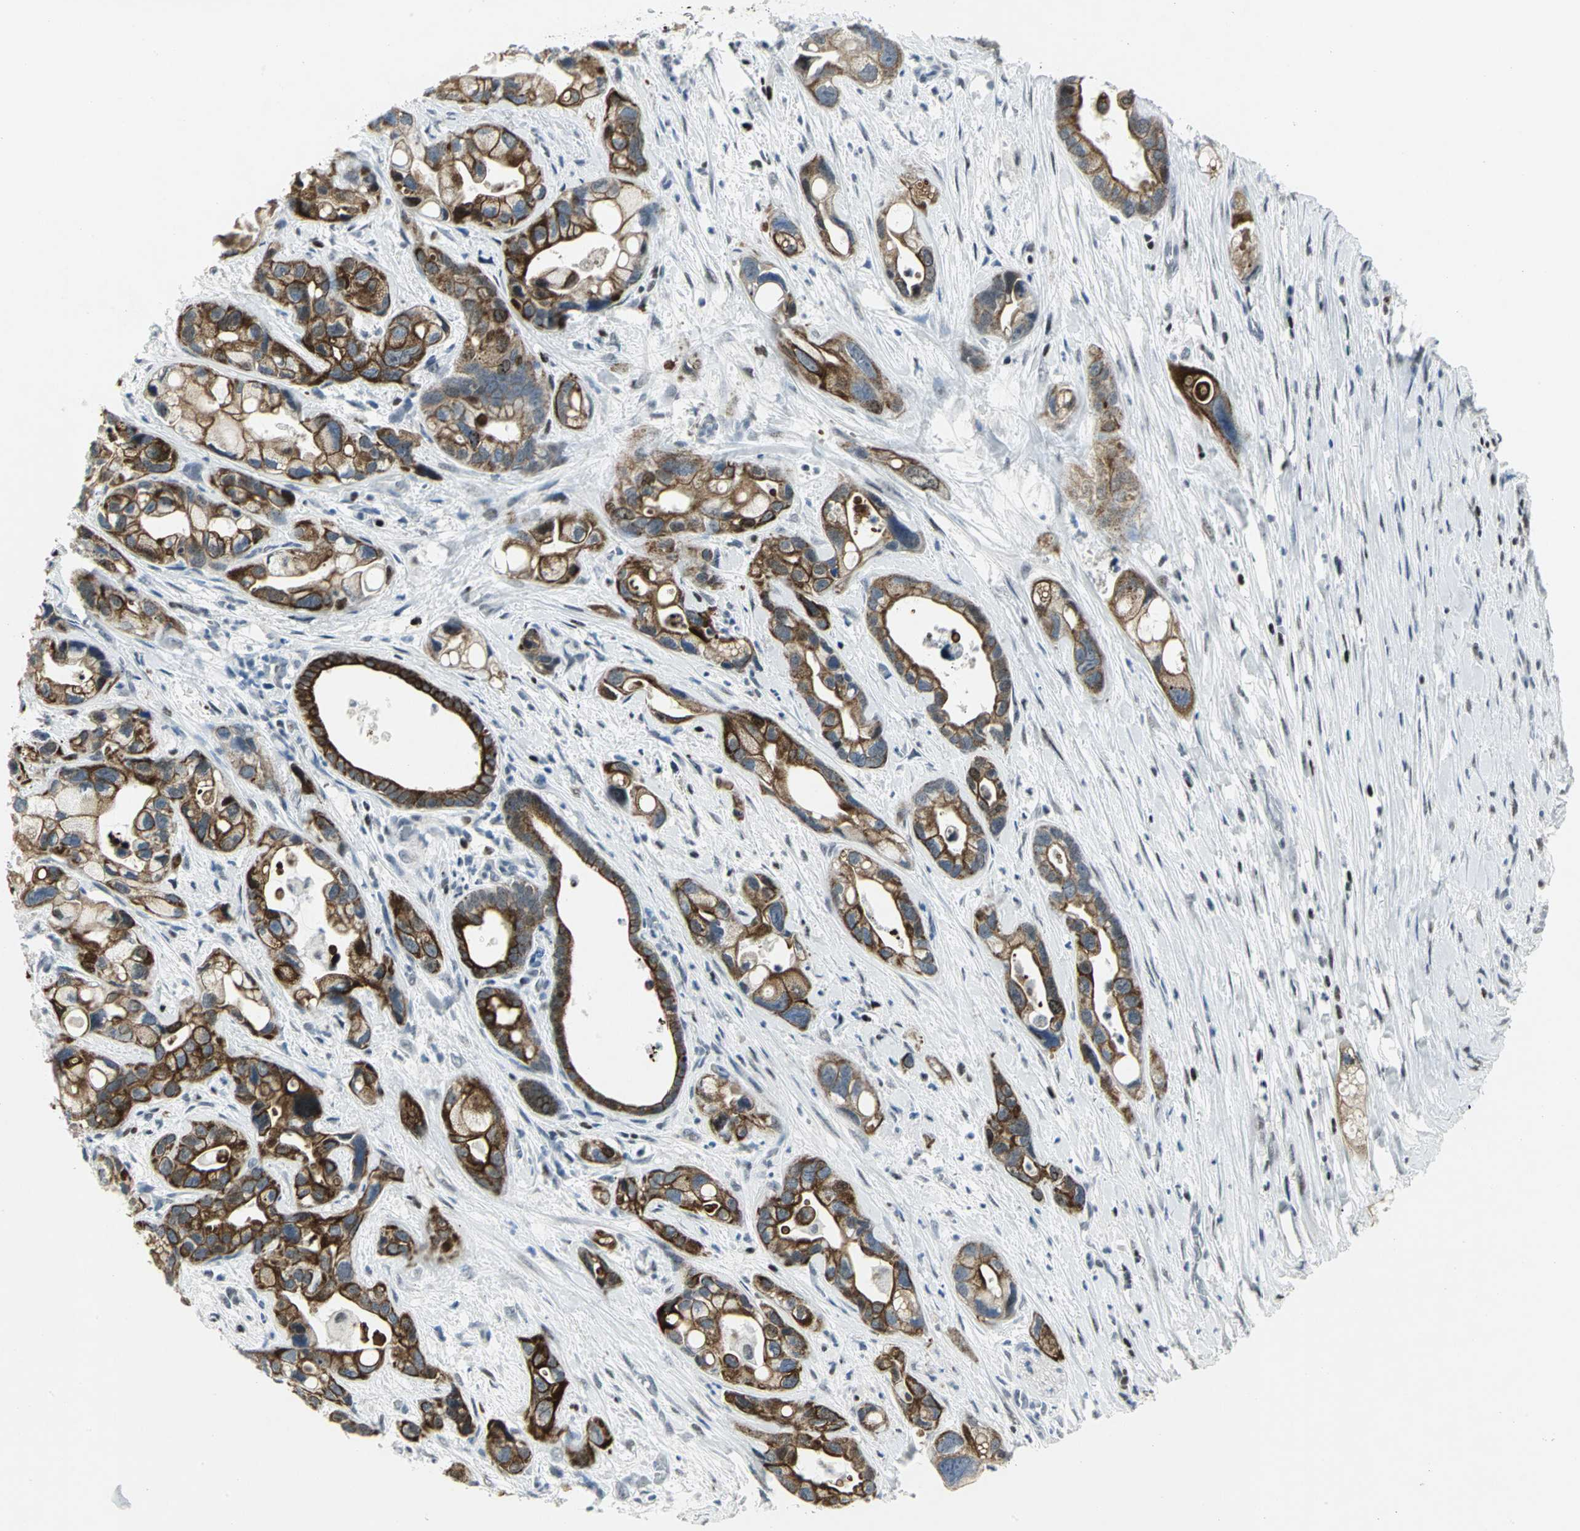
{"staining": {"intensity": "moderate", "quantity": "25%-75%", "location": "cytoplasmic/membranous,nuclear"}, "tissue": "pancreatic cancer", "cell_type": "Tumor cells", "image_type": "cancer", "snomed": [{"axis": "morphology", "description": "Adenocarcinoma, NOS"}, {"axis": "topography", "description": "Pancreas"}], "caption": "A histopathology image of pancreatic cancer (adenocarcinoma) stained for a protein displays moderate cytoplasmic/membranous and nuclear brown staining in tumor cells. (IHC, brightfield microscopy, high magnification).", "gene": "RPA1", "patient": {"sex": "female", "age": 77}}